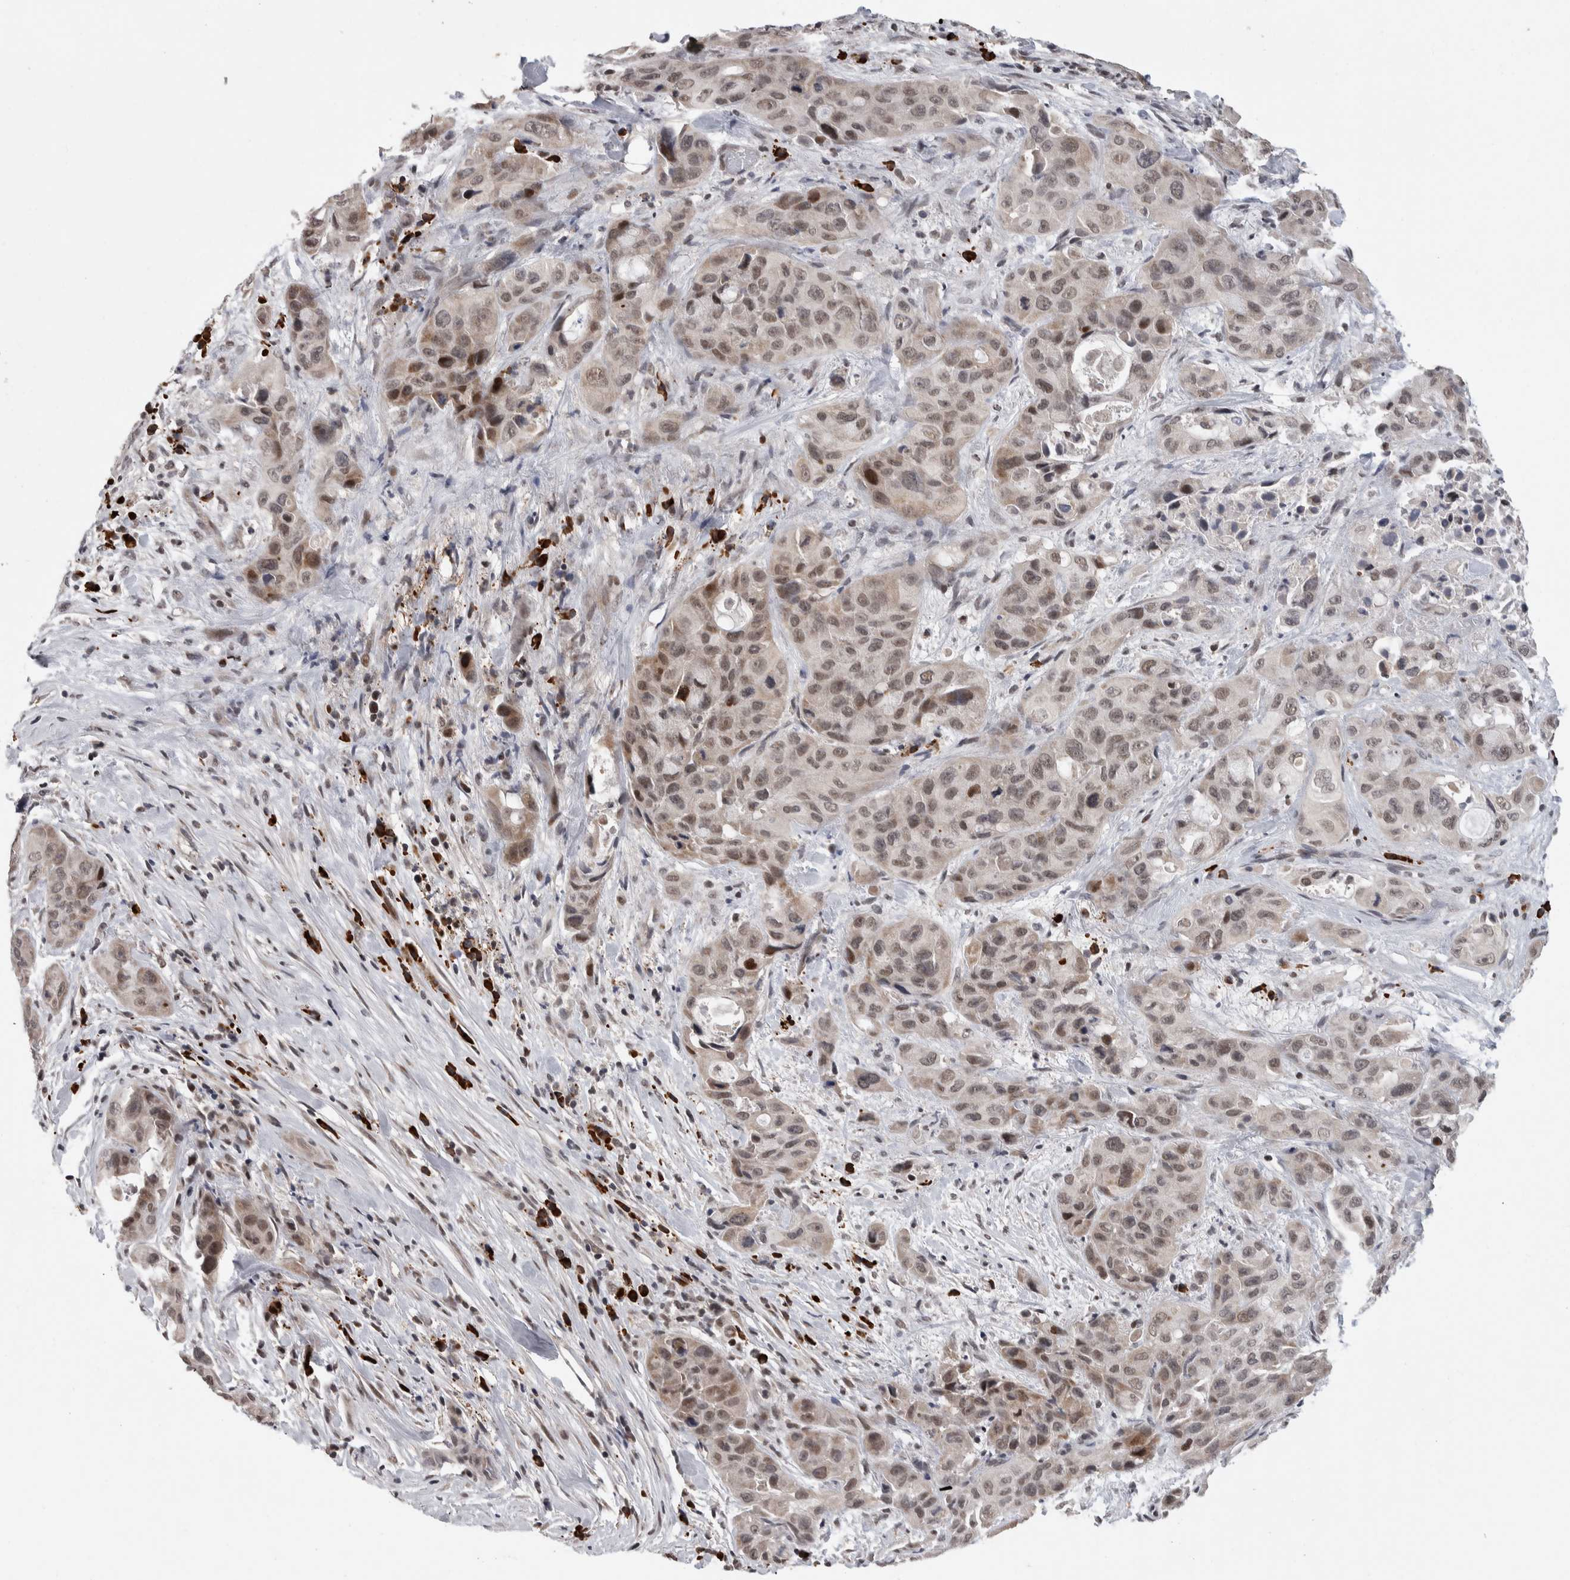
{"staining": {"intensity": "weak", "quantity": "25%-75%", "location": "nuclear"}, "tissue": "pancreatic cancer", "cell_type": "Tumor cells", "image_type": "cancer", "snomed": [{"axis": "morphology", "description": "Adenocarcinoma, NOS"}, {"axis": "topography", "description": "Pancreas"}], "caption": "Weak nuclear expression for a protein is seen in about 25%-75% of tumor cells of adenocarcinoma (pancreatic) using immunohistochemistry.", "gene": "ZNF592", "patient": {"sex": "male", "age": 53}}